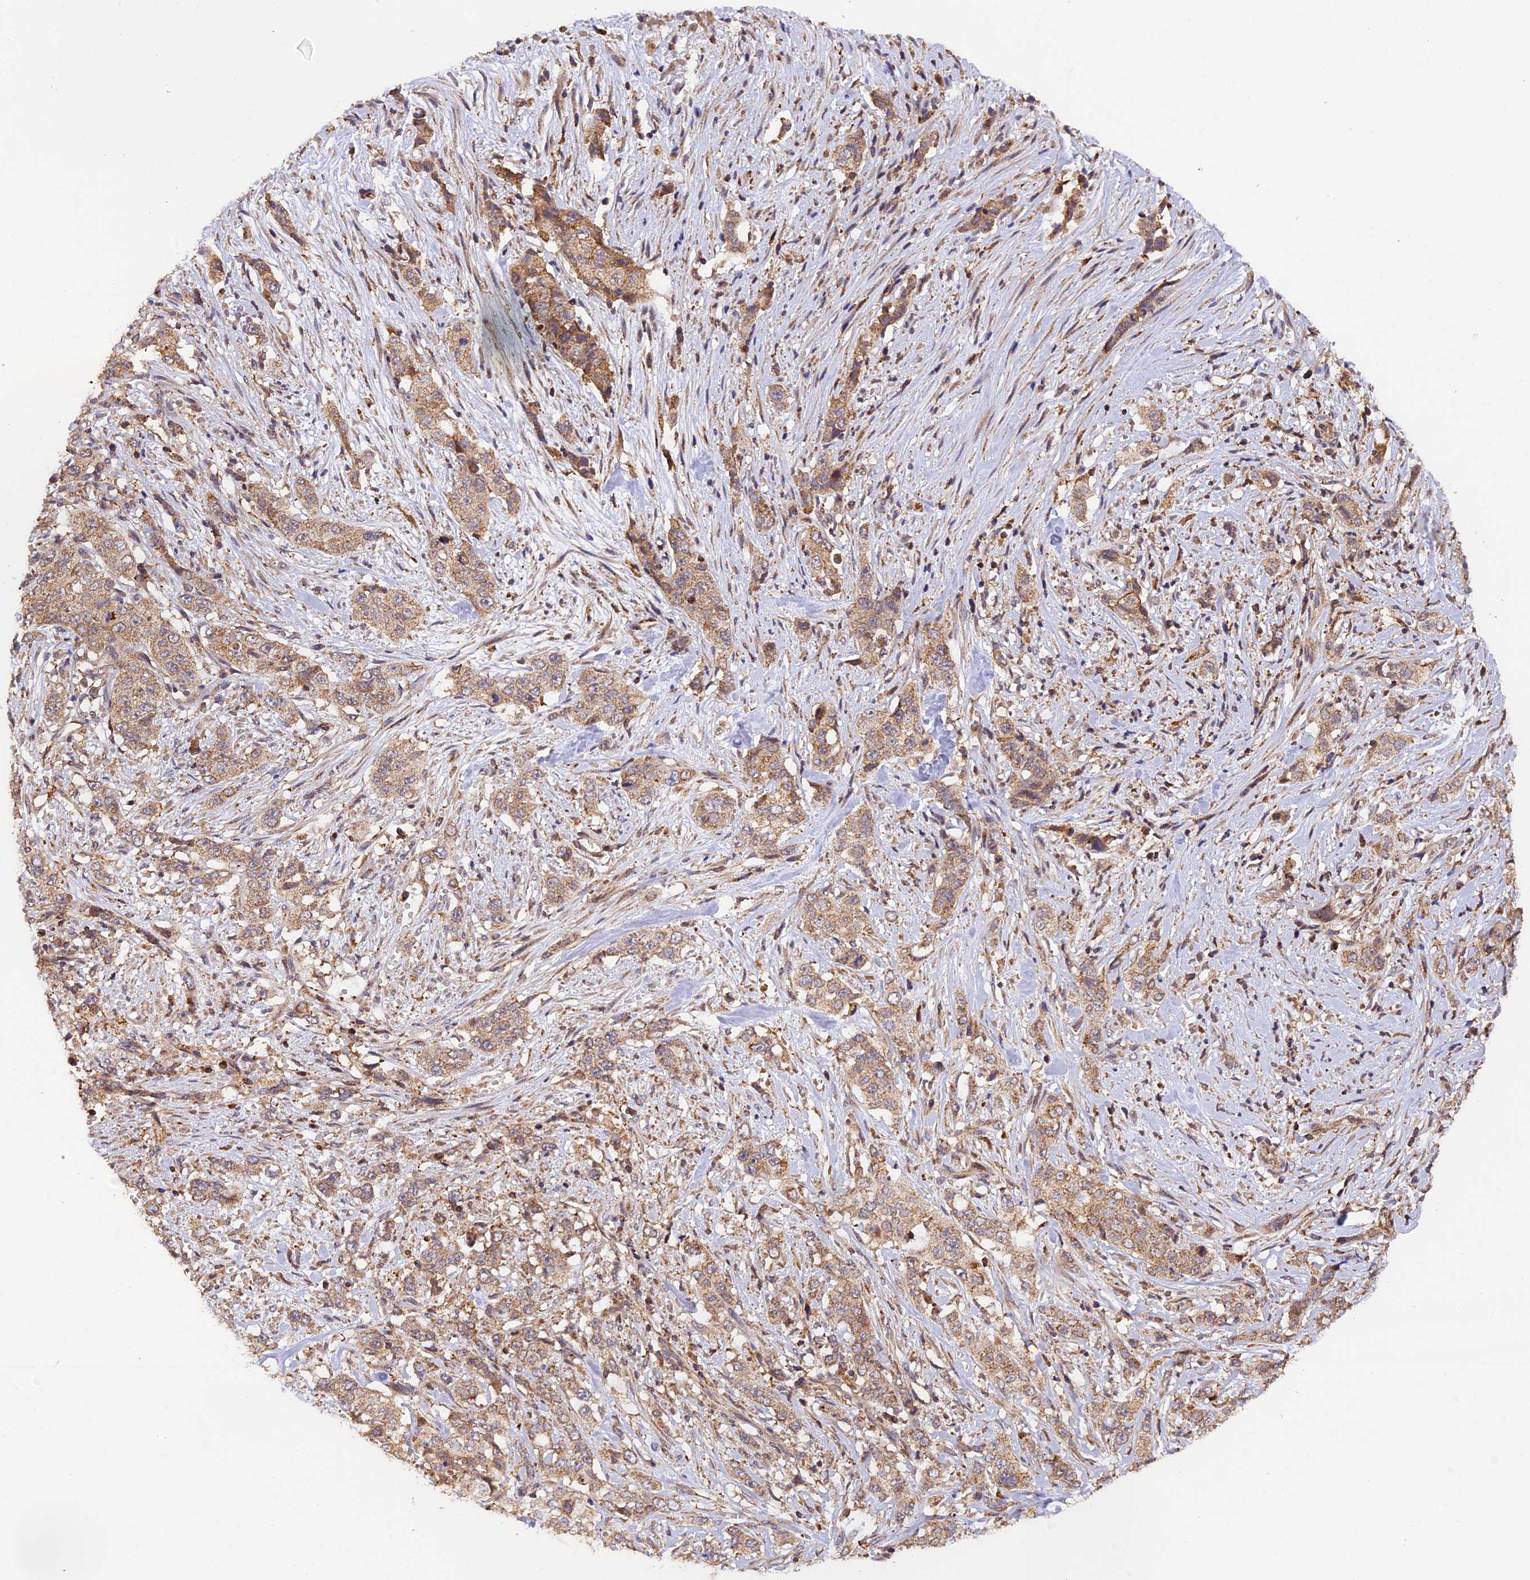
{"staining": {"intensity": "weak", "quantity": ">75%", "location": "cytoplasmic/membranous"}, "tissue": "stomach cancer", "cell_type": "Tumor cells", "image_type": "cancer", "snomed": [{"axis": "morphology", "description": "Adenocarcinoma, NOS"}, {"axis": "topography", "description": "Stomach, upper"}], "caption": "About >75% of tumor cells in human stomach cancer (adenocarcinoma) show weak cytoplasmic/membranous protein expression as visualized by brown immunohistochemical staining.", "gene": "PEX3", "patient": {"sex": "male", "age": 62}}